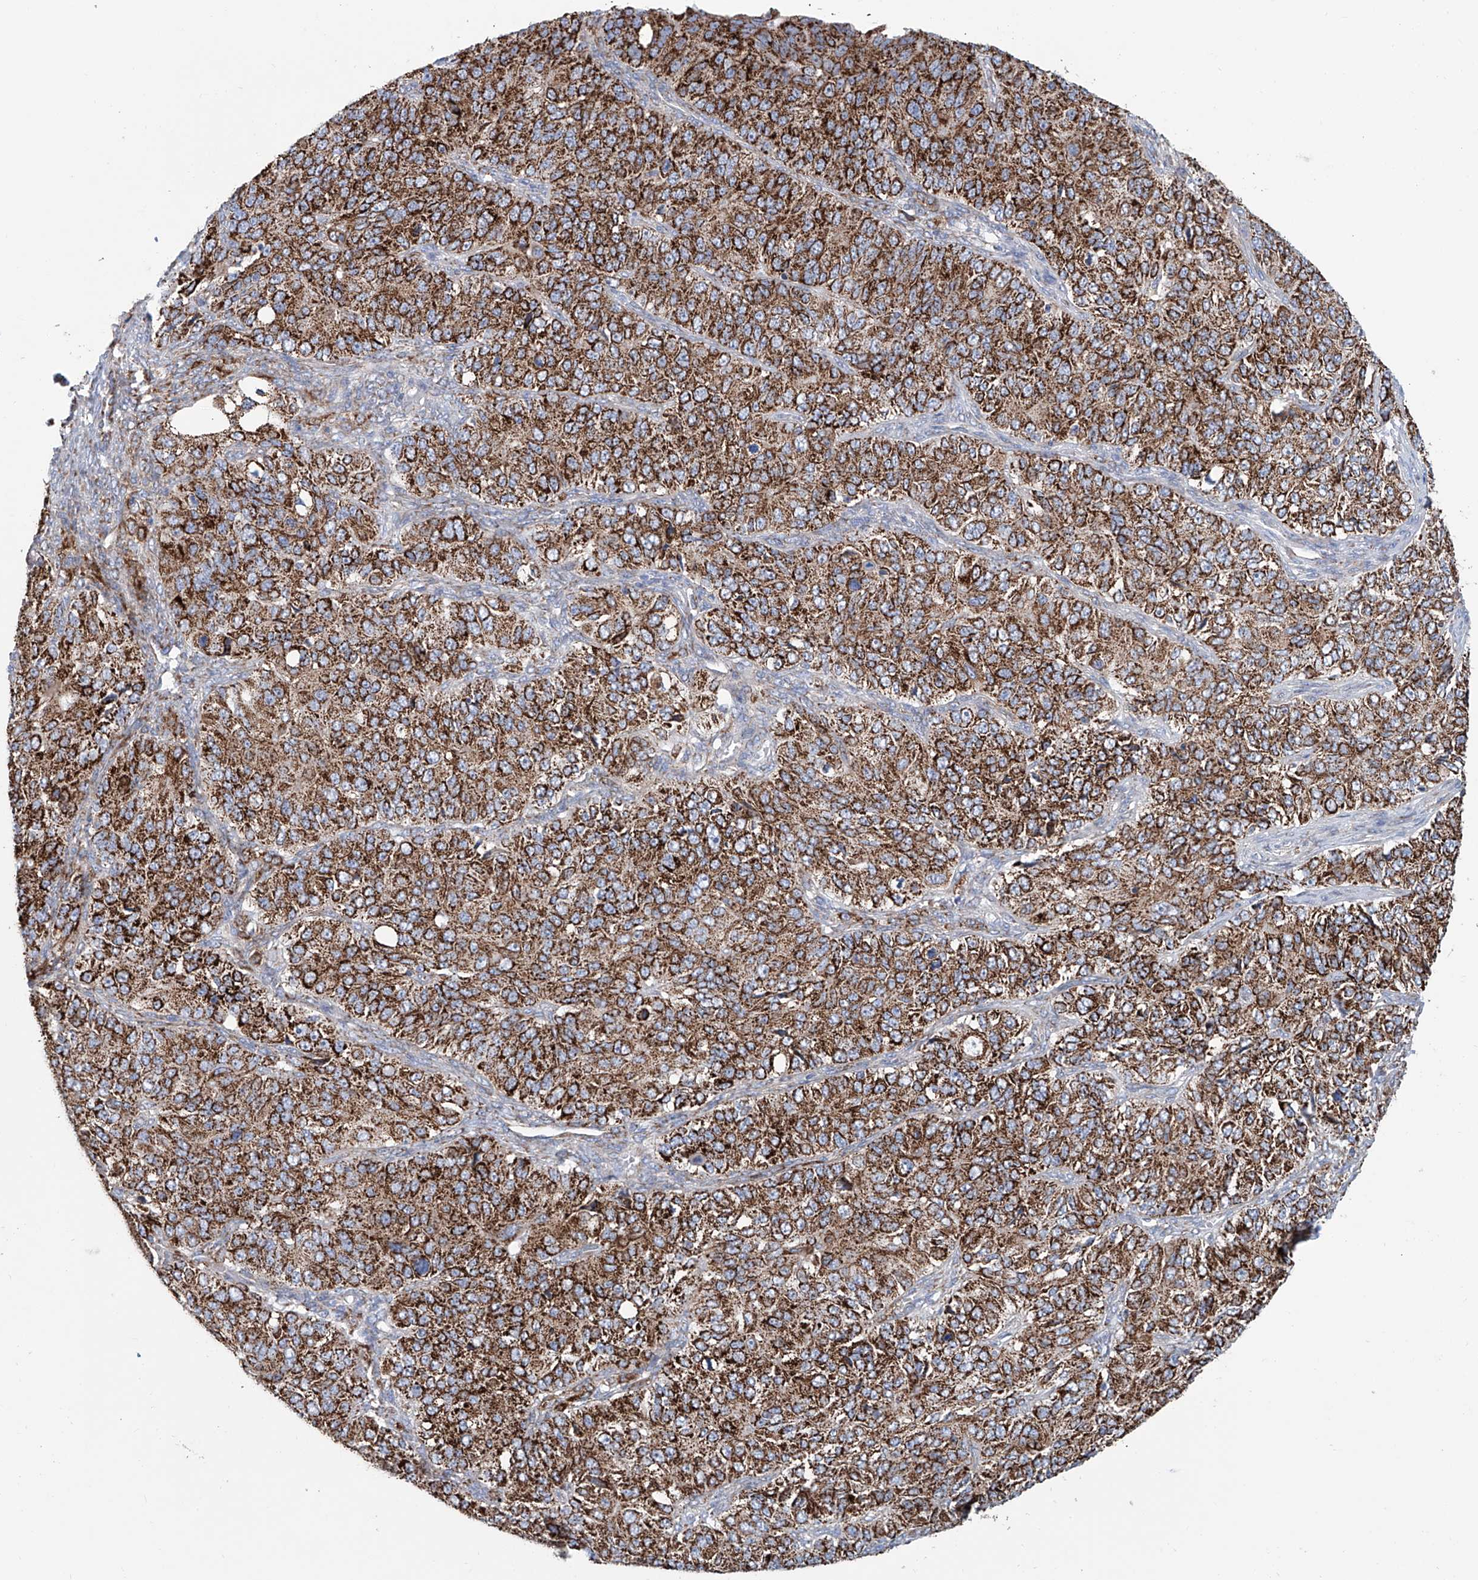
{"staining": {"intensity": "strong", "quantity": ">75%", "location": "cytoplasmic/membranous"}, "tissue": "ovarian cancer", "cell_type": "Tumor cells", "image_type": "cancer", "snomed": [{"axis": "morphology", "description": "Carcinoma, endometroid"}, {"axis": "topography", "description": "Ovary"}], "caption": "Immunohistochemistry photomicrograph of human ovarian cancer stained for a protein (brown), which demonstrates high levels of strong cytoplasmic/membranous expression in about >75% of tumor cells.", "gene": "ALDH6A1", "patient": {"sex": "female", "age": 51}}